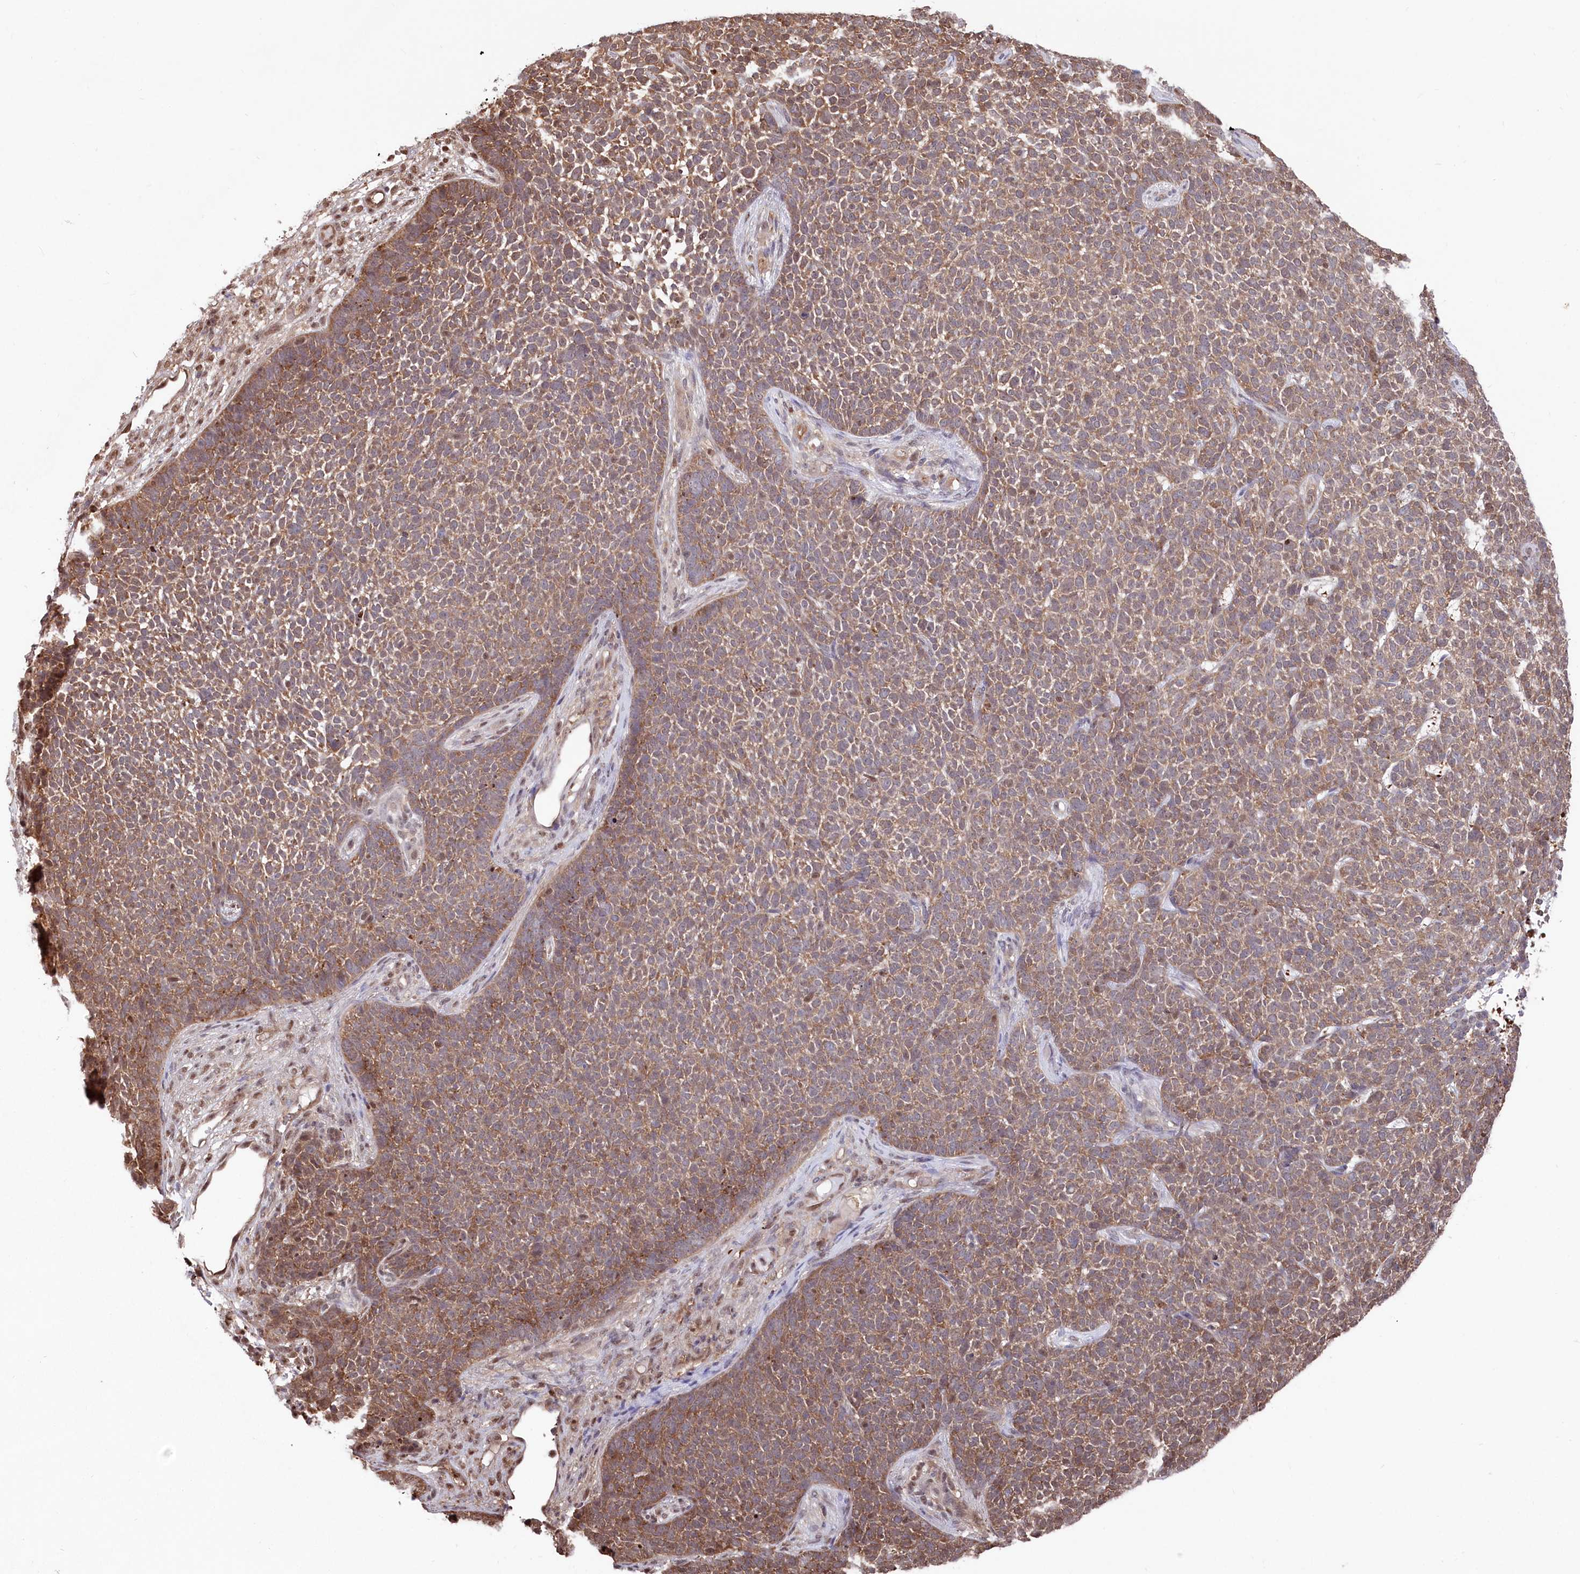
{"staining": {"intensity": "moderate", "quantity": ">75%", "location": "cytoplasmic/membranous"}, "tissue": "skin cancer", "cell_type": "Tumor cells", "image_type": "cancer", "snomed": [{"axis": "morphology", "description": "Basal cell carcinoma"}, {"axis": "topography", "description": "Skin"}], "caption": "Protein expression analysis of human skin cancer reveals moderate cytoplasmic/membranous staining in approximately >75% of tumor cells.", "gene": "PSMA1", "patient": {"sex": "female", "age": 84}}